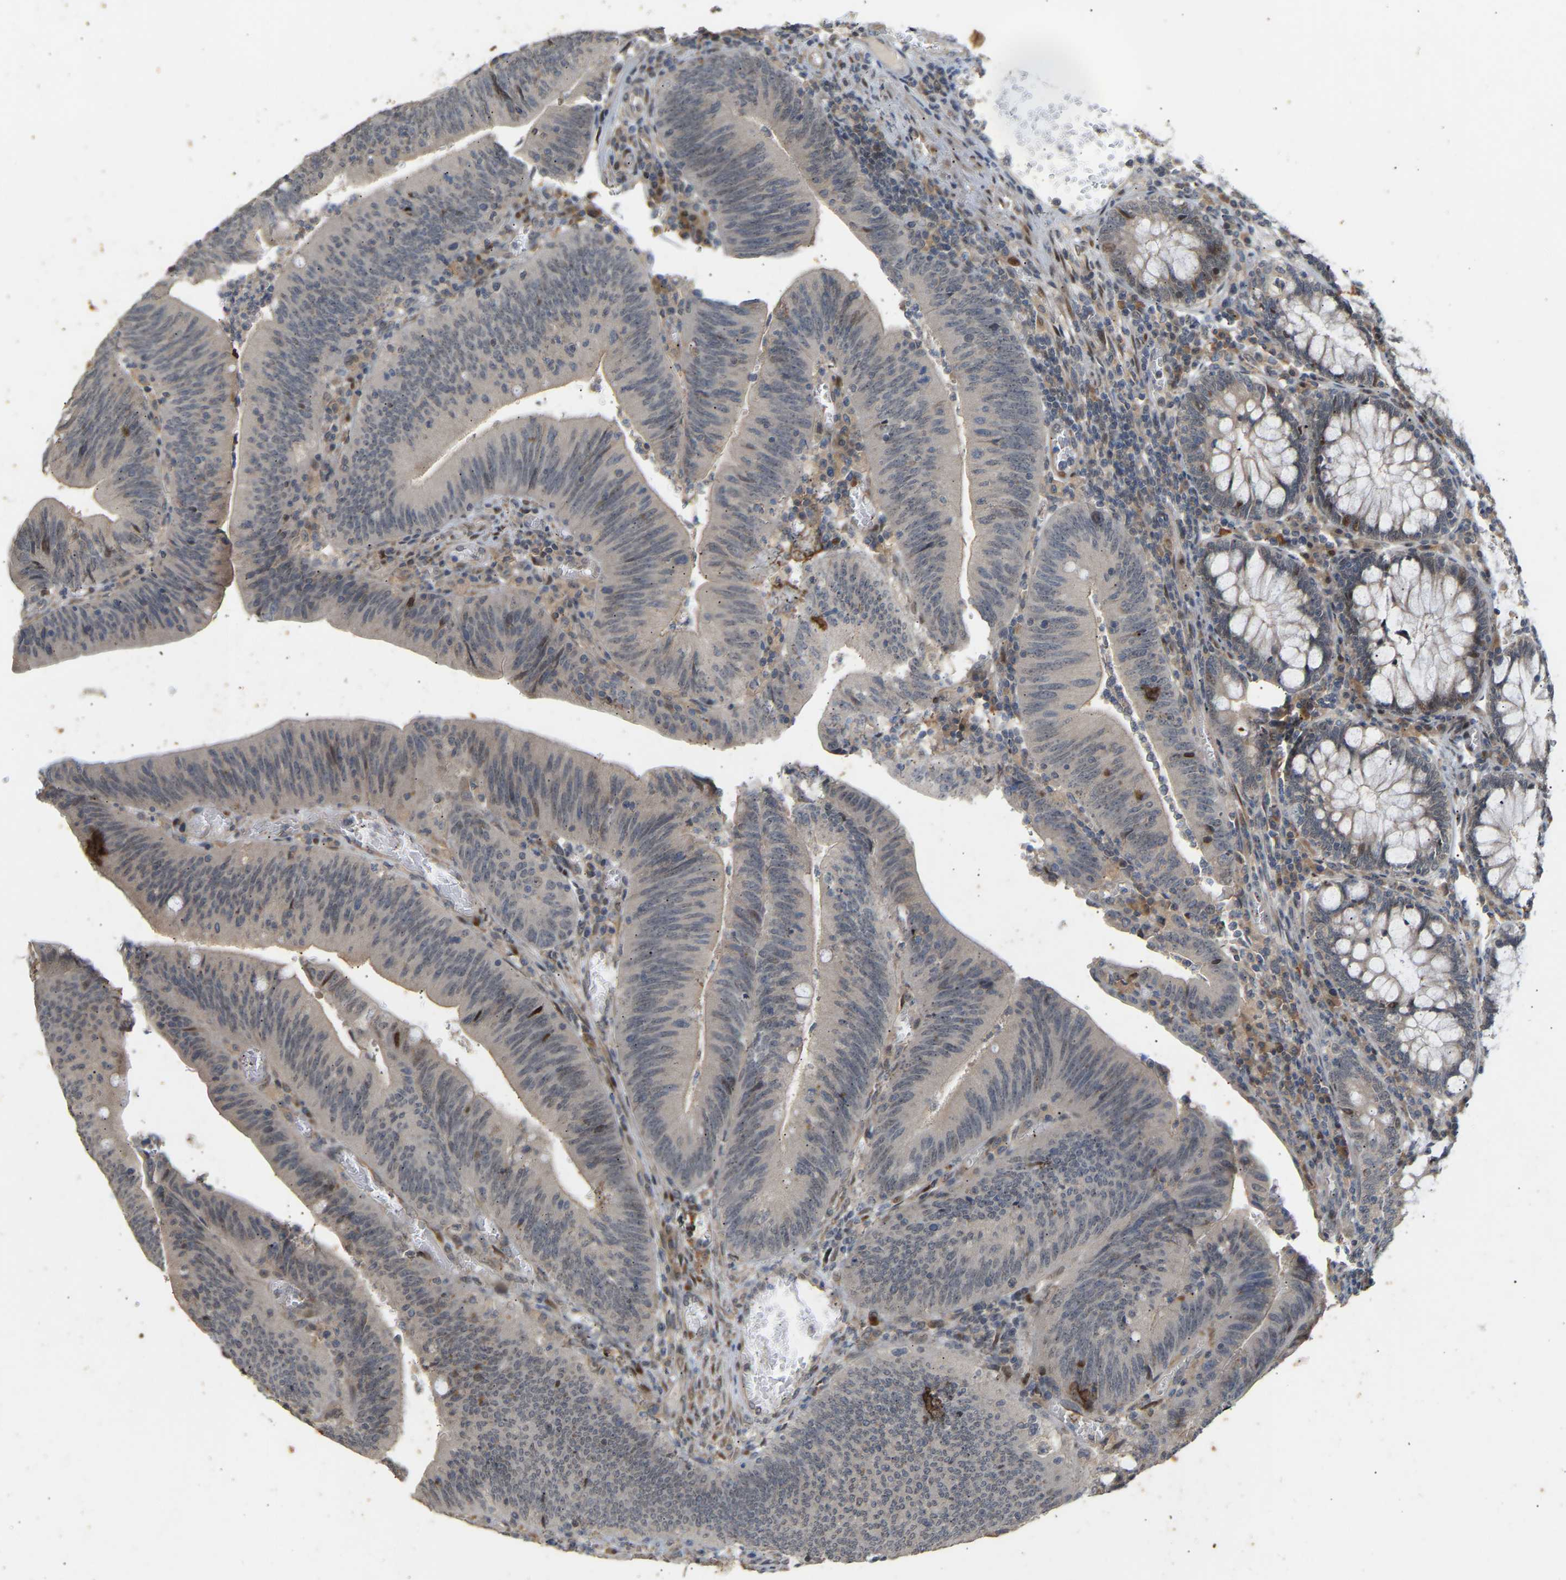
{"staining": {"intensity": "negative", "quantity": "none", "location": "none"}, "tissue": "colorectal cancer", "cell_type": "Tumor cells", "image_type": "cancer", "snomed": [{"axis": "morphology", "description": "Normal tissue, NOS"}, {"axis": "morphology", "description": "Adenocarcinoma, NOS"}, {"axis": "topography", "description": "Rectum"}], "caption": "Immunohistochemical staining of colorectal cancer reveals no significant expression in tumor cells.", "gene": "PTPN4", "patient": {"sex": "female", "age": 66}}